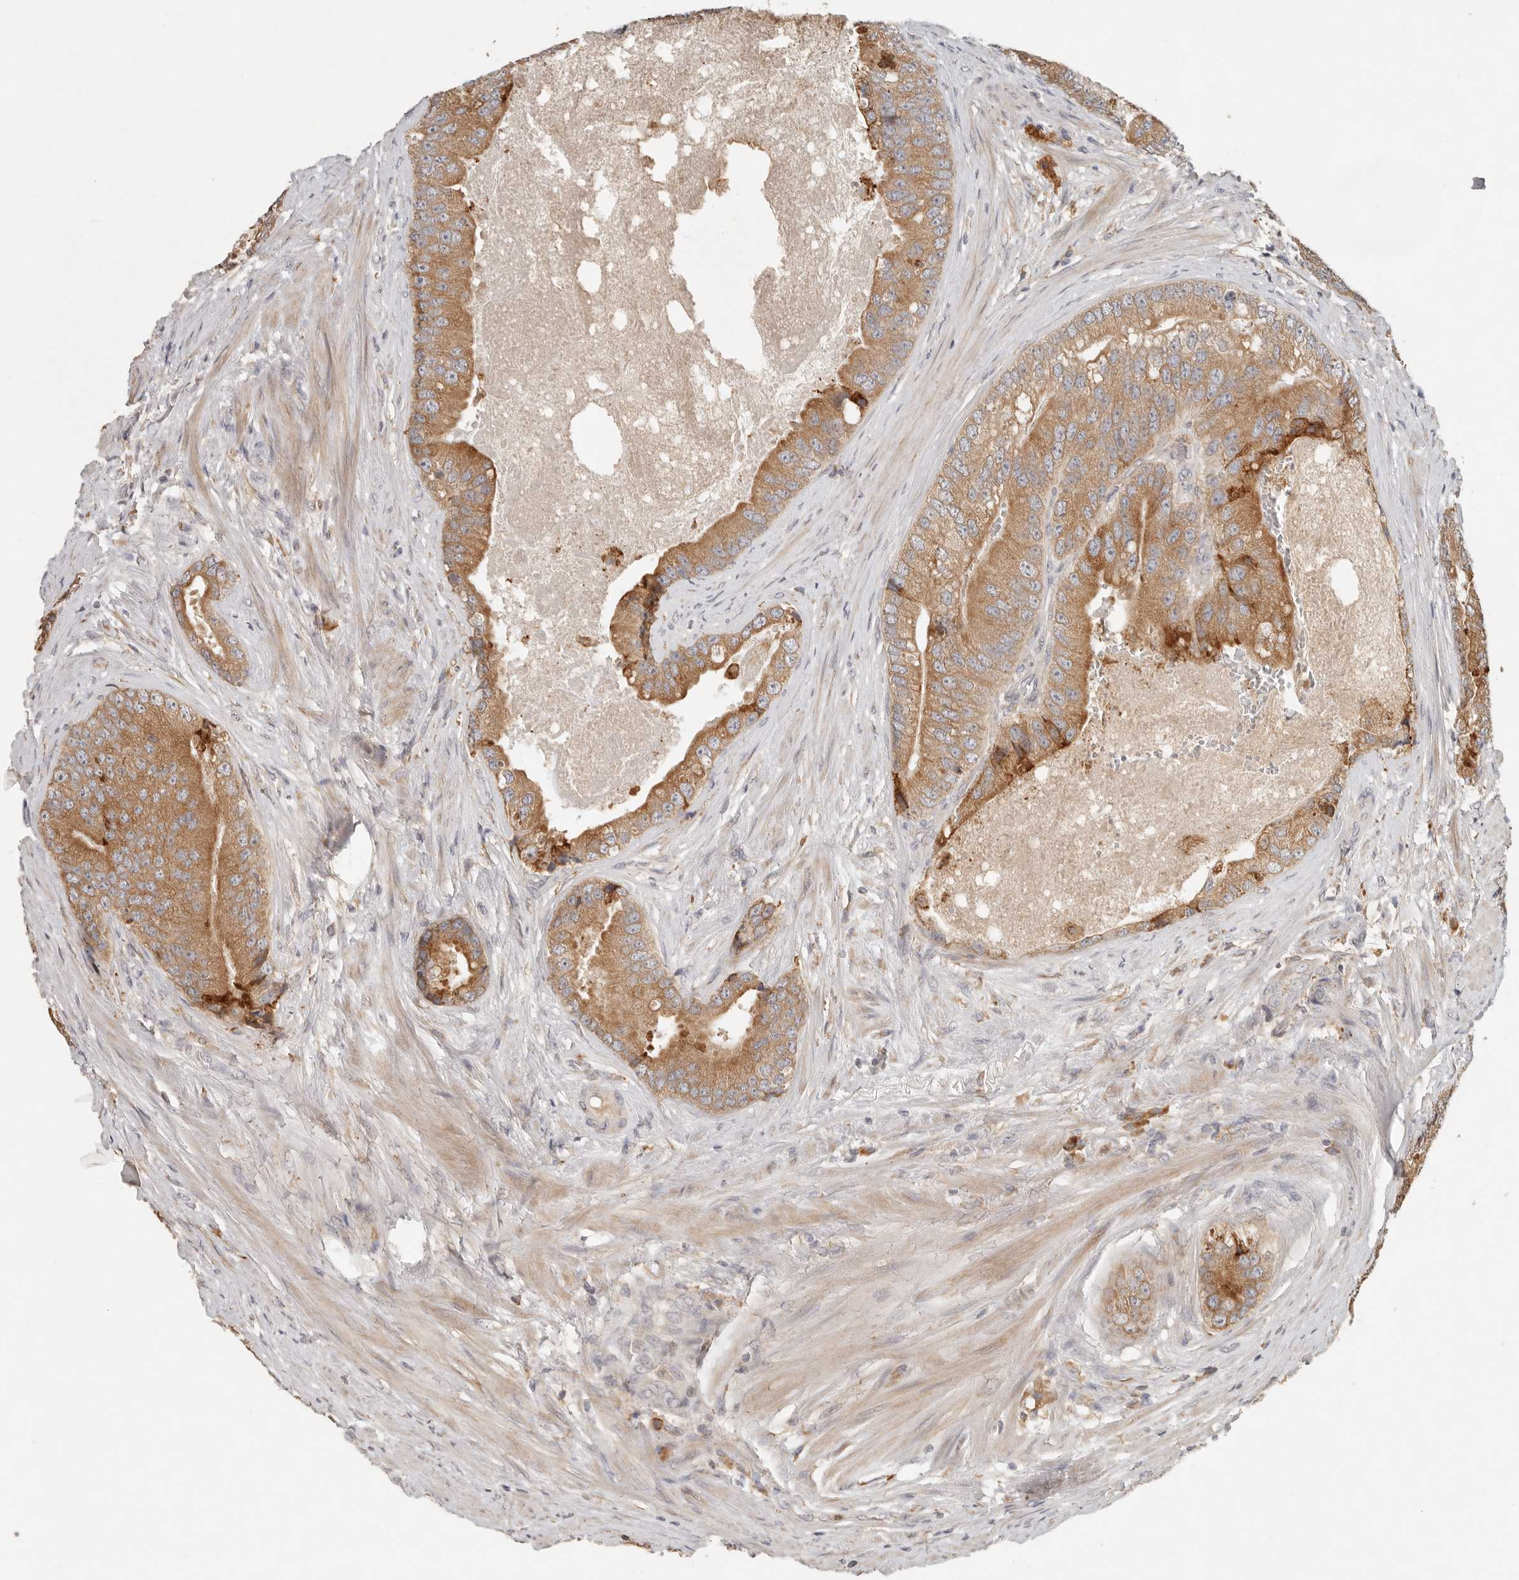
{"staining": {"intensity": "strong", "quantity": ">75%", "location": "cytoplasmic/membranous"}, "tissue": "prostate cancer", "cell_type": "Tumor cells", "image_type": "cancer", "snomed": [{"axis": "morphology", "description": "Adenocarcinoma, High grade"}, {"axis": "topography", "description": "Prostate"}], "caption": "A photomicrograph showing strong cytoplasmic/membranous positivity in approximately >75% of tumor cells in high-grade adenocarcinoma (prostate), as visualized by brown immunohistochemical staining.", "gene": "ARHGEF10L", "patient": {"sex": "male", "age": 70}}